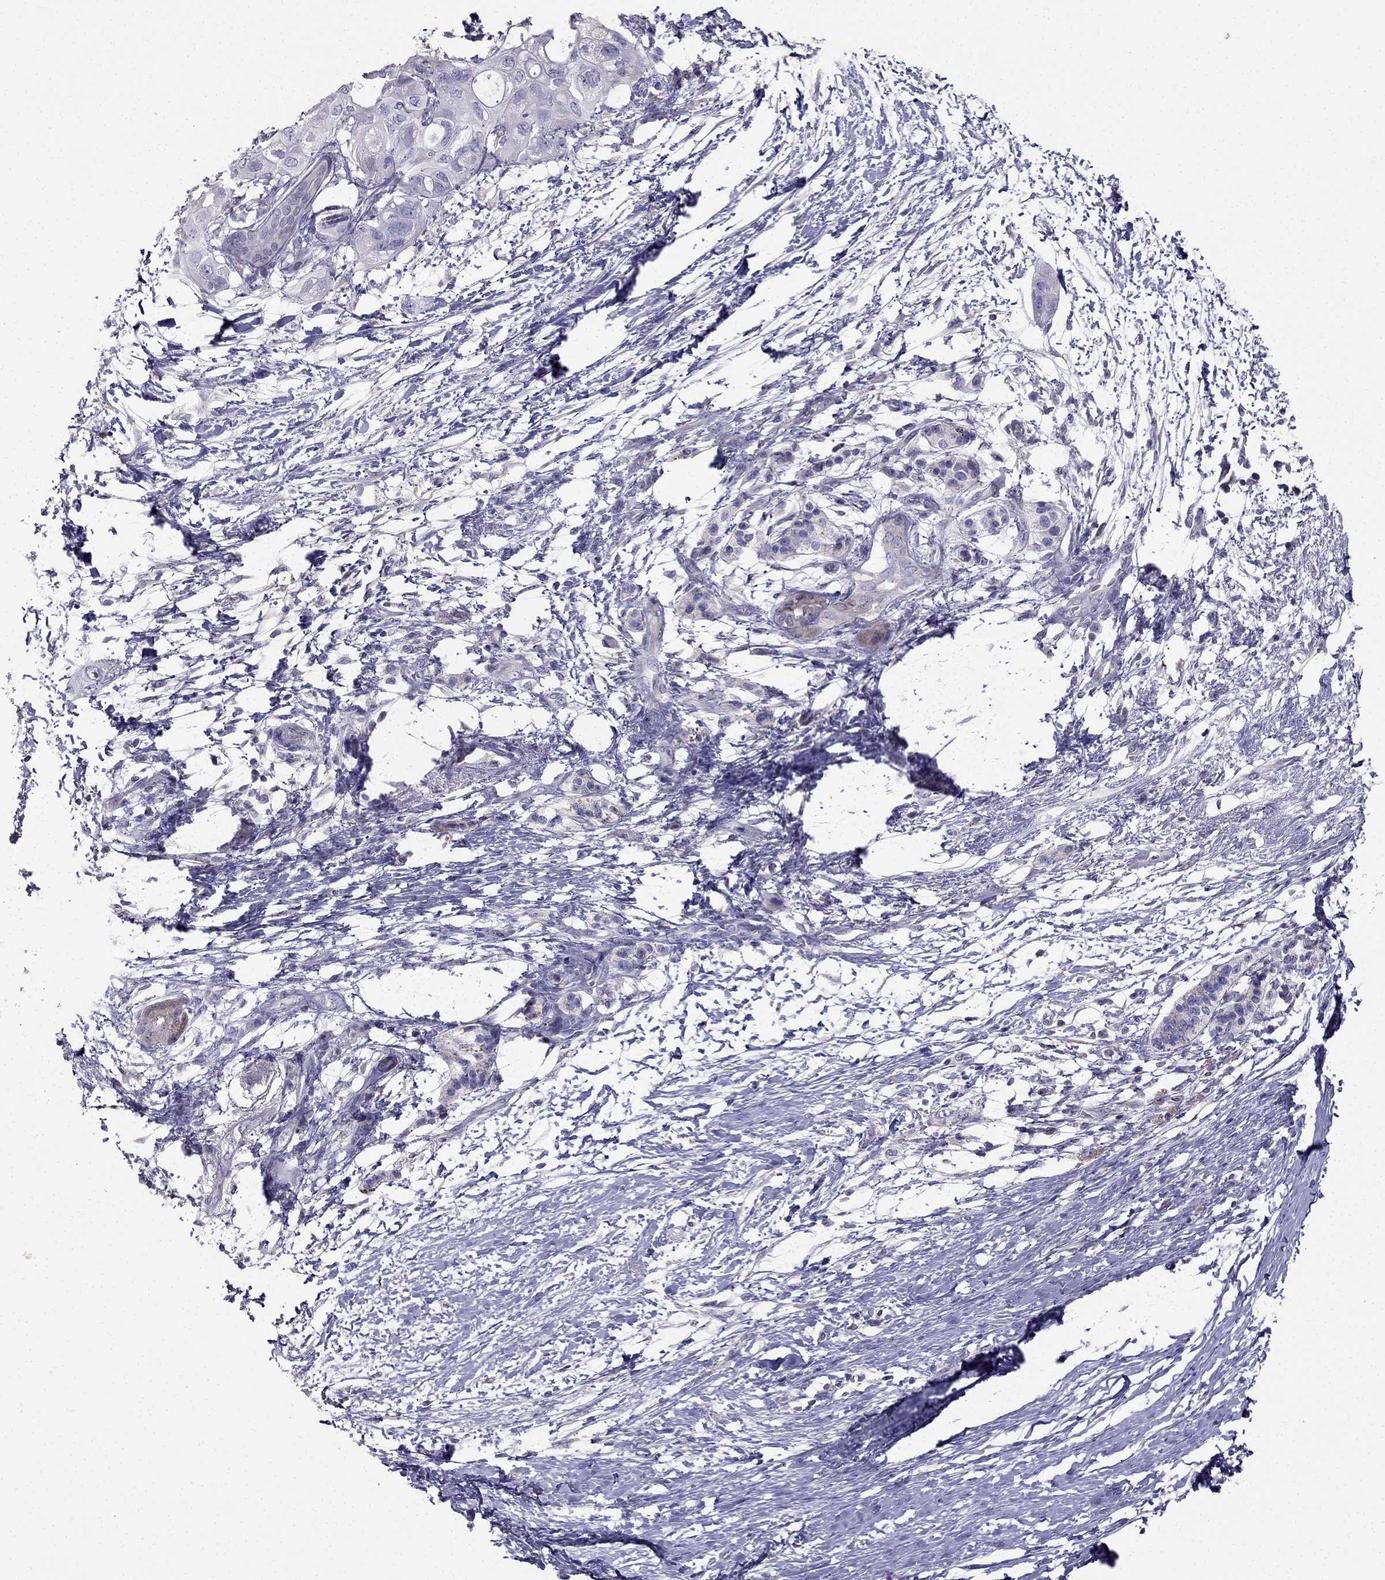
{"staining": {"intensity": "negative", "quantity": "none", "location": "none"}, "tissue": "pancreatic cancer", "cell_type": "Tumor cells", "image_type": "cancer", "snomed": [{"axis": "morphology", "description": "Adenocarcinoma, NOS"}, {"axis": "topography", "description": "Pancreas"}], "caption": "Human pancreatic cancer stained for a protein using immunohistochemistry displays no expression in tumor cells.", "gene": "AS3MT", "patient": {"sex": "female", "age": 72}}